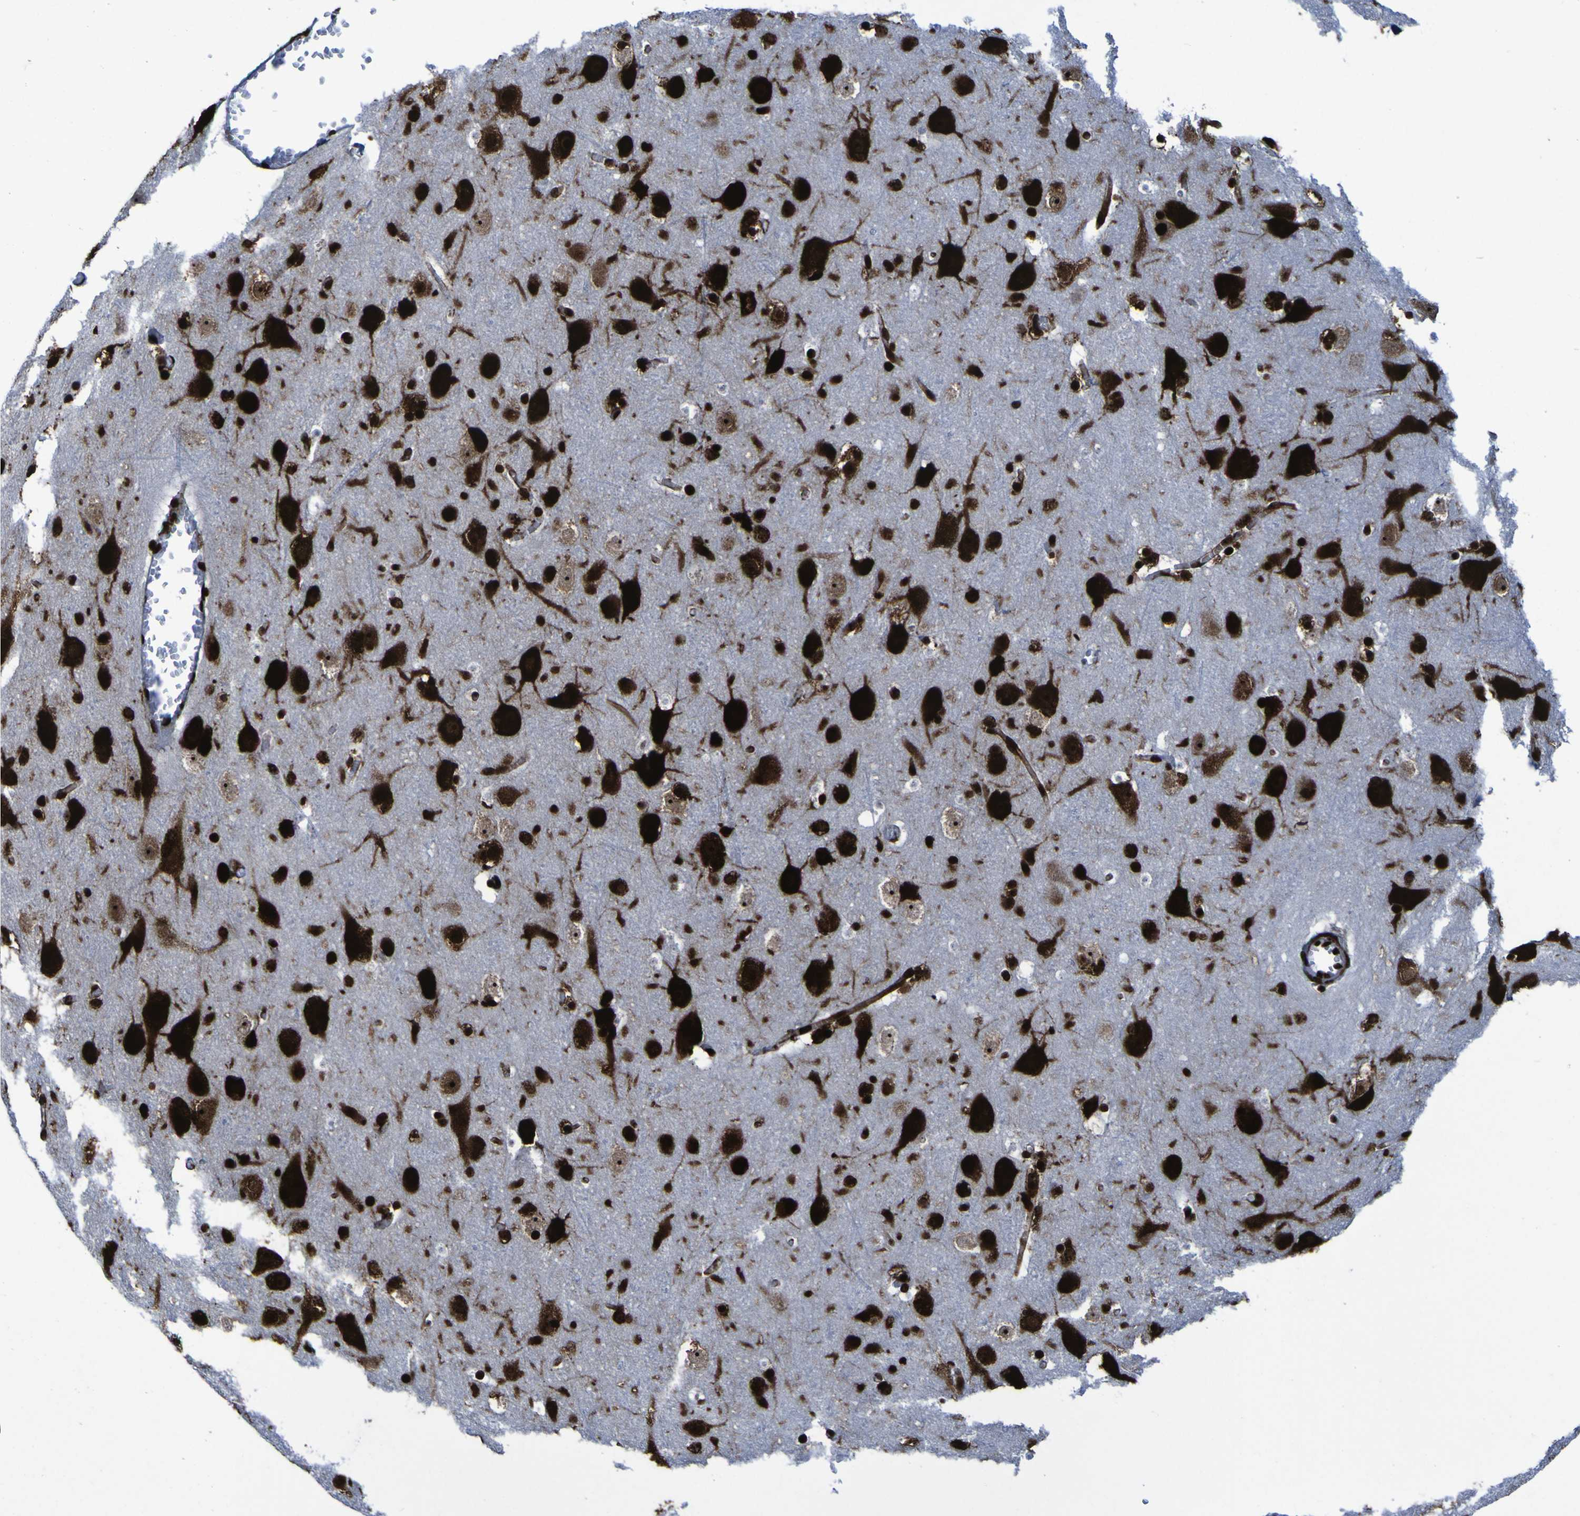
{"staining": {"intensity": "strong", "quantity": ">75%", "location": "nuclear"}, "tissue": "cerebral cortex", "cell_type": "Endothelial cells", "image_type": "normal", "snomed": [{"axis": "morphology", "description": "Normal tissue, NOS"}, {"axis": "topography", "description": "Cerebral cortex"}], "caption": "IHC (DAB (3,3'-diaminobenzidine)) staining of benign human cerebral cortex displays strong nuclear protein expression in approximately >75% of endothelial cells. Using DAB (brown) and hematoxylin (blue) stains, captured at high magnification using brightfield microscopy.", "gene": "NPM1", "patient": {"sex": "male", "age": 45}}